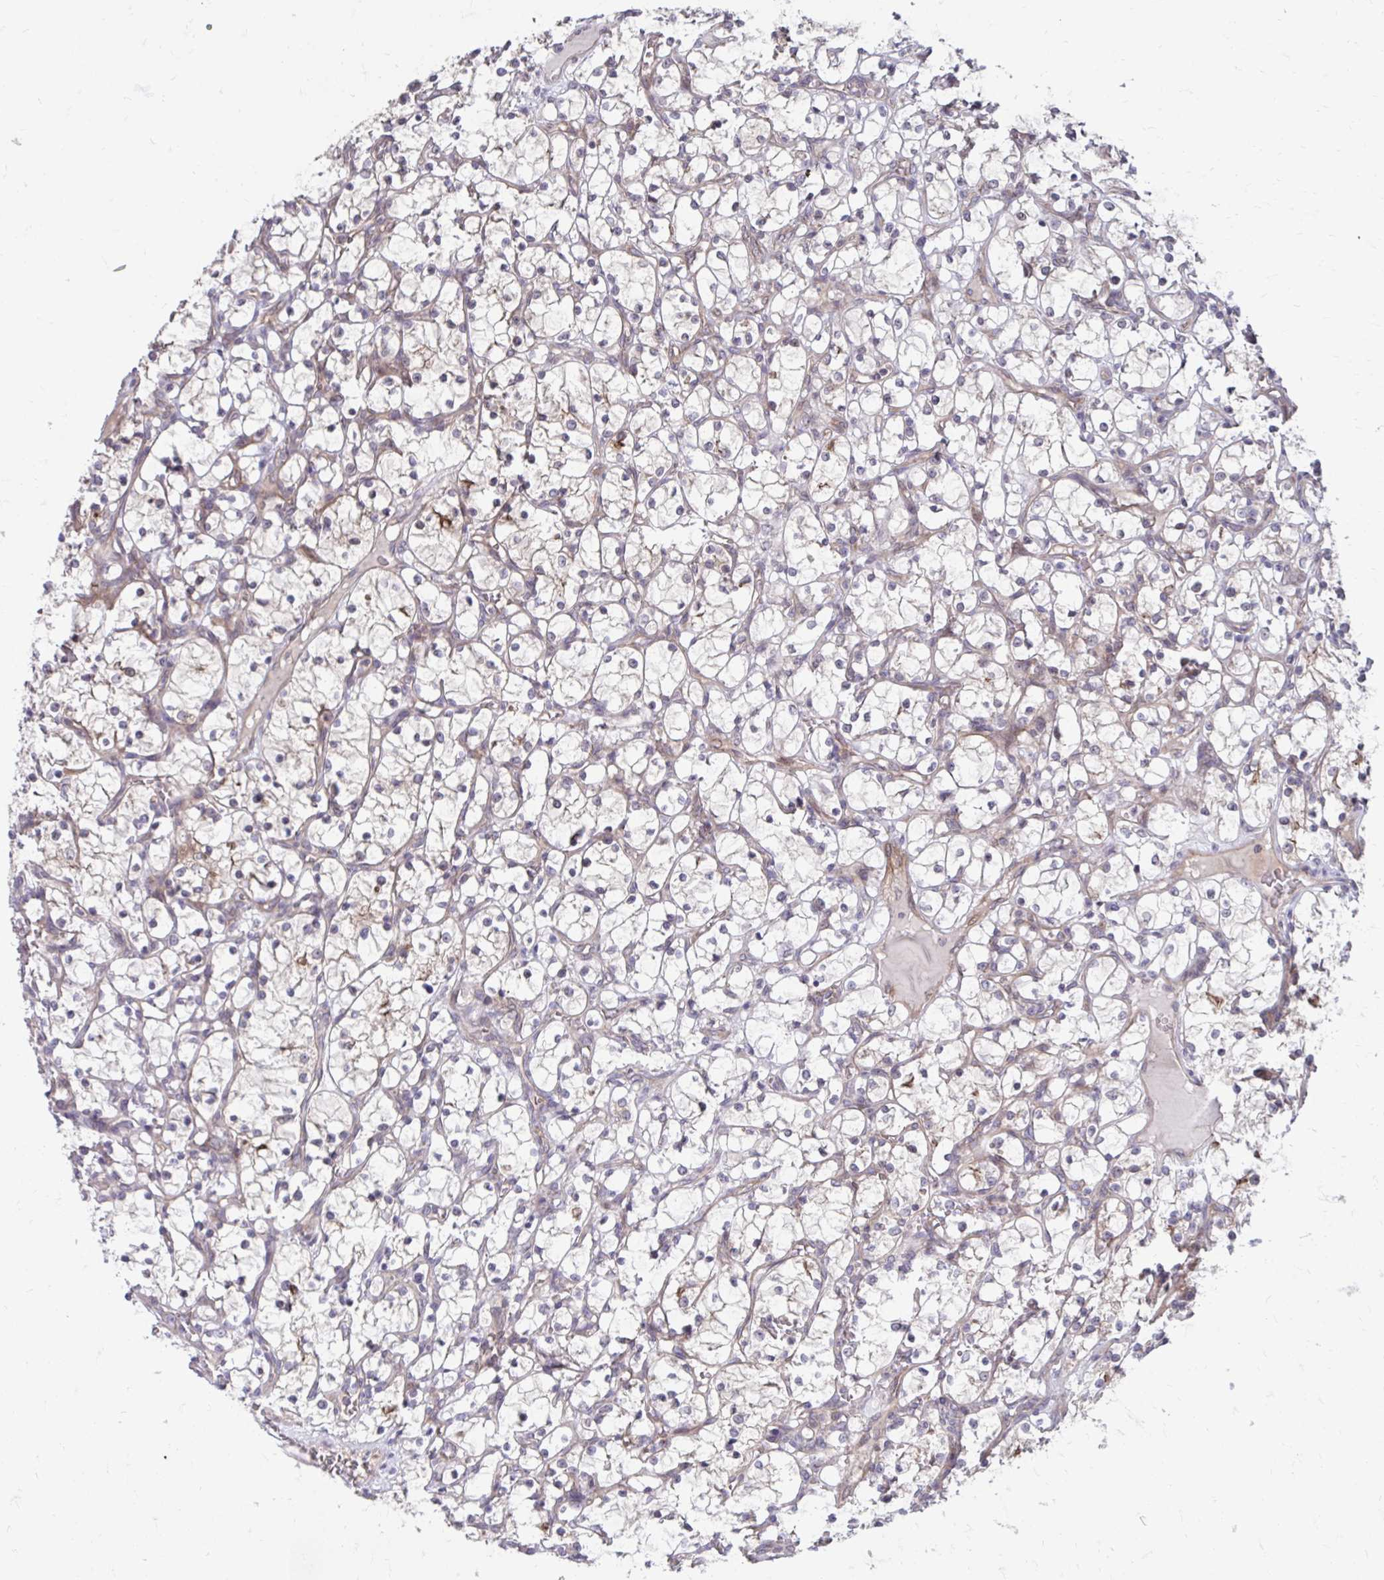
{"staining": {"intensity": "negative", "quantity": "none", "location": "none"}, "tissue": "renal cancer", "cell_type": "Tumor cells", "image_type": "cancer", "snomed": [{"axis": "morphology", "description": "Adenocarcinoma, NOS"}, {"axis": "topography", "description": "Kidney"}], "caption": "There is no significant staining in tumor cells of renal cancer (adenocarcinoma).", "gene": "ITPR2", "patient": {"sex": "female", "age": 69}}